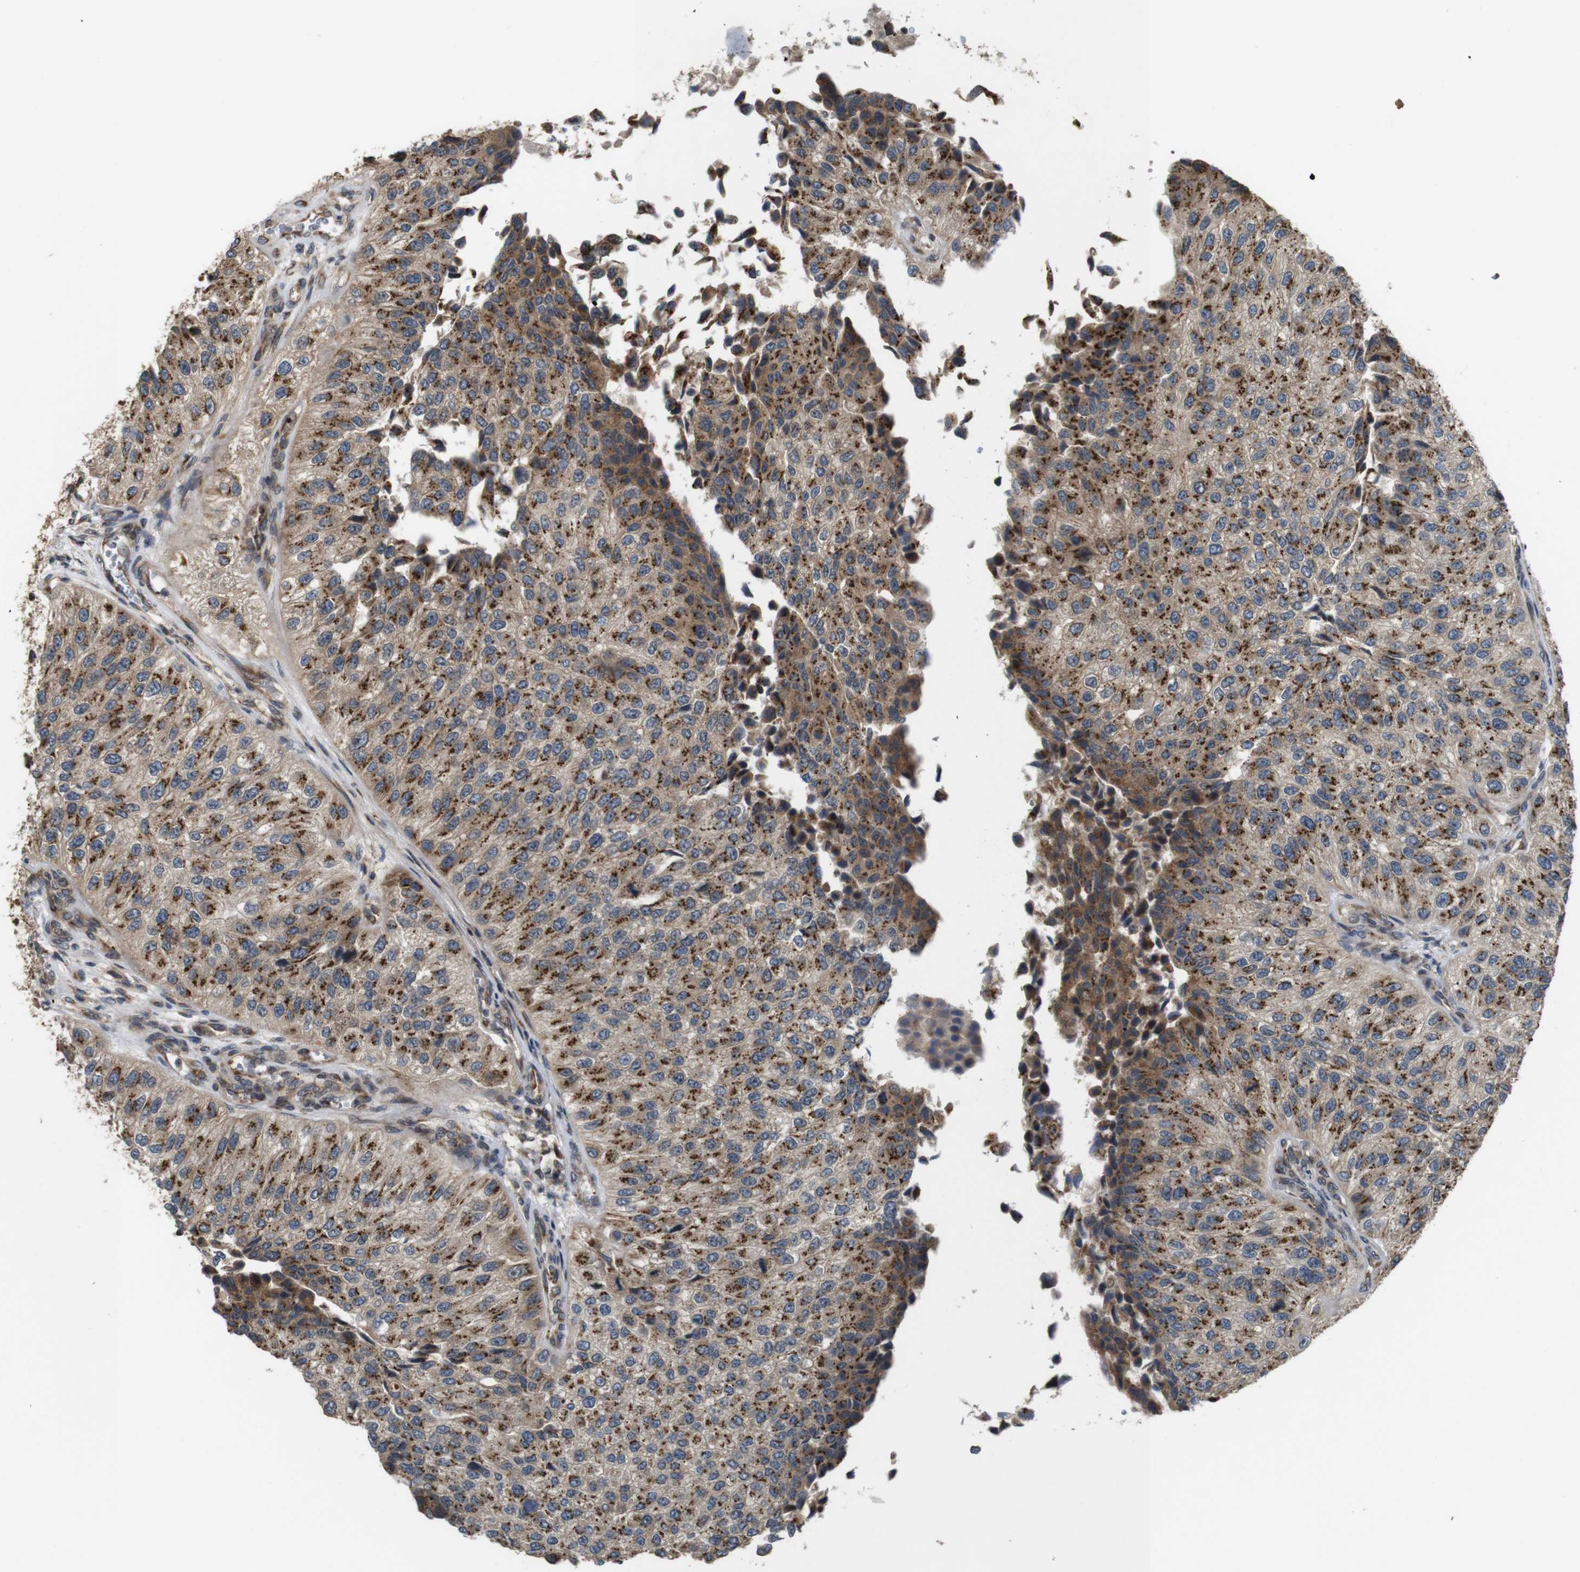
{"staining": {"intensity": "moderate", "quantity": ">75%", "location": "cytoplasmic/membranous"}, "tissue": "urothelial cancer", "cell_type": "Tumor cells", "image_type": "cancer", "snomed": [{"axis": "morphology", "description": "Urothelial carcinoma, High grade"}, {"axis": "topography", "description": "Kidney"}, {"axis": "topography", "description": "Urinary bladder"}], "caption": "This is an image of immunohistochemistry staining of high-grade urothelial carcinoma, which shows moderate expression in the cytoplasmic/membranous of tumor cells.", "gene": "EFCAB14", "patient": {"sex": "male", "age": 77}}